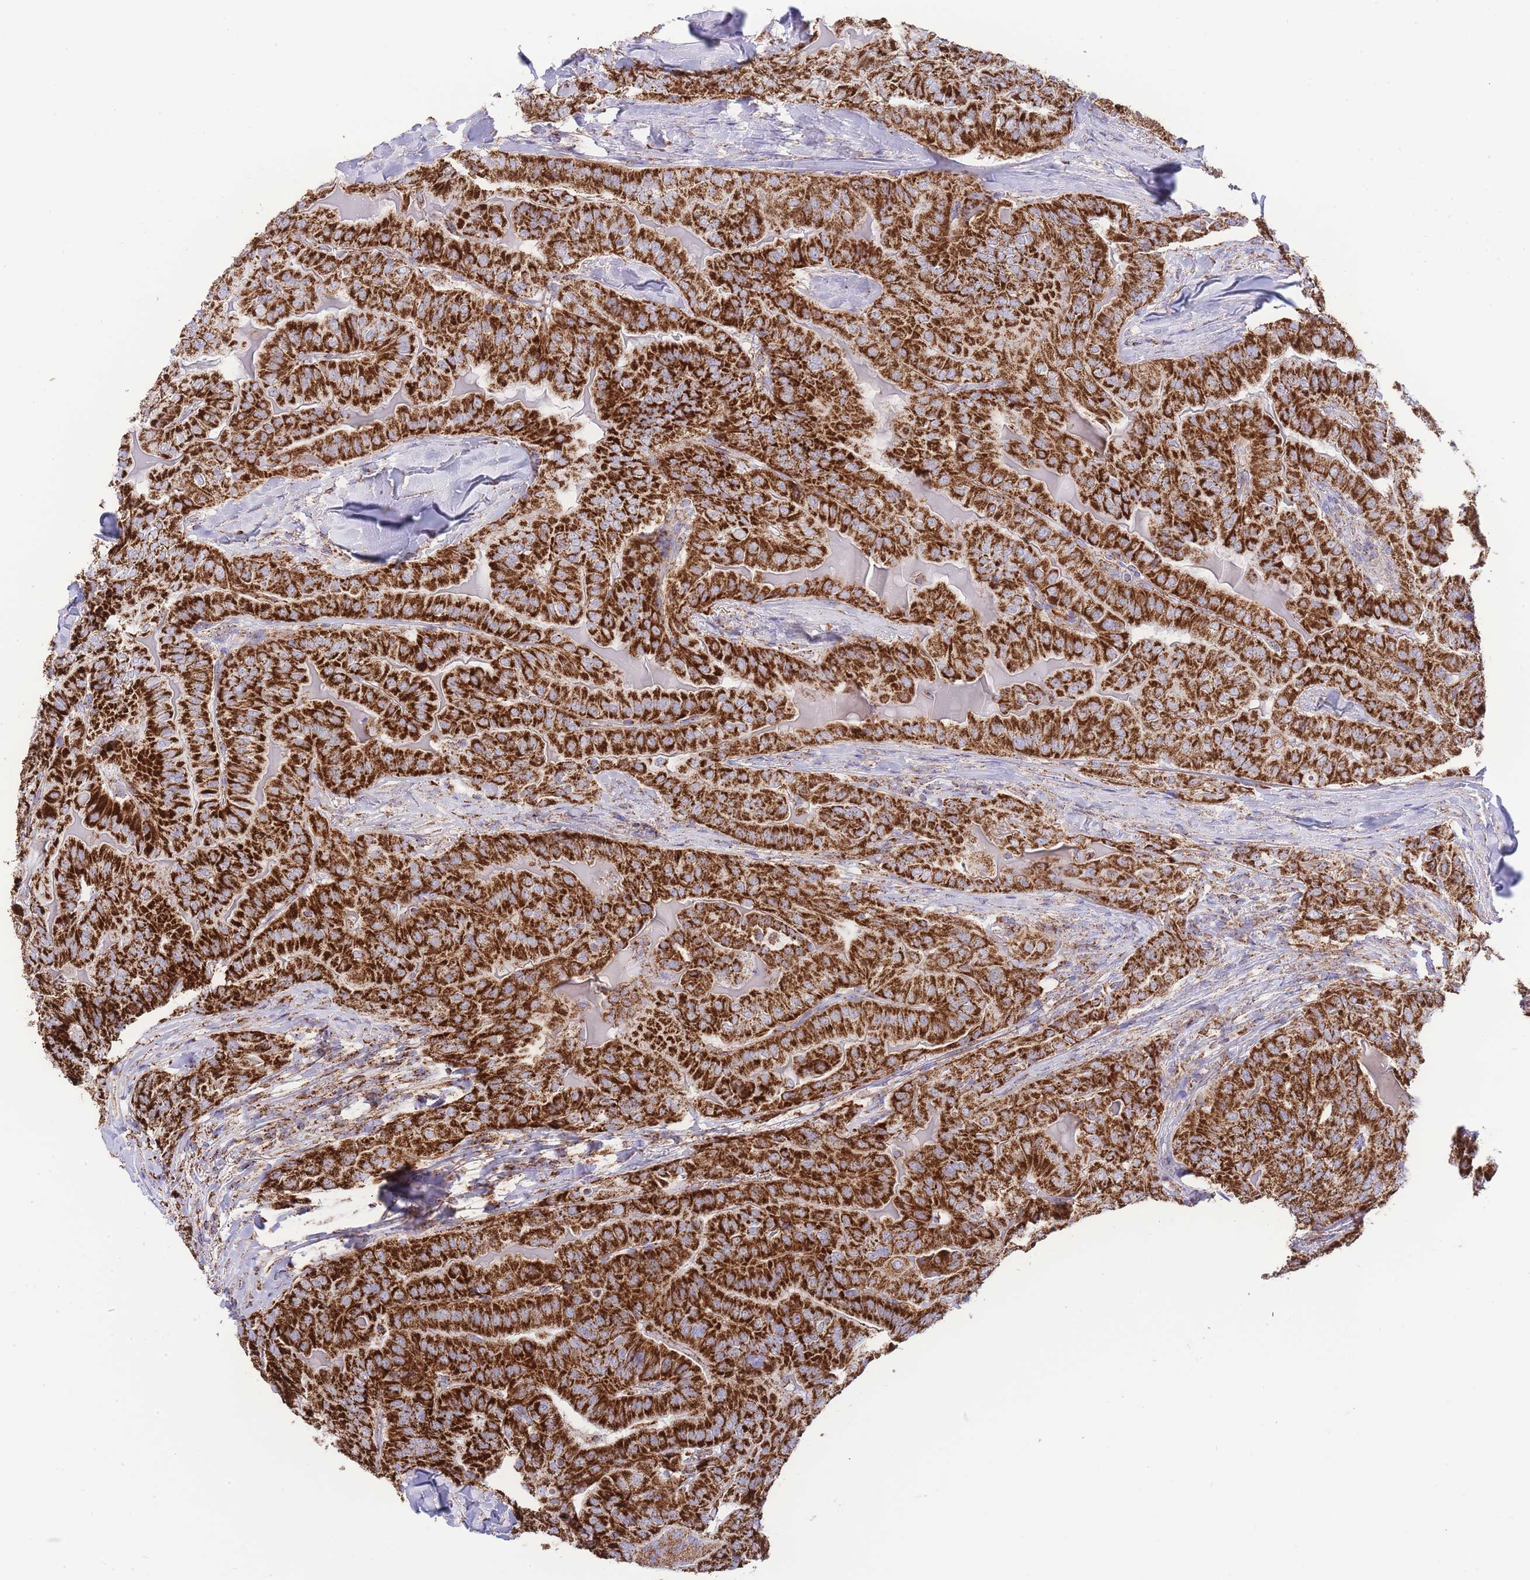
{"staining": {"intensity": "strong", "quantity": ">75%", "location": "cytoplasmic/membranous"}, "tissue": "thyroid cancer", "cell_type": "Tumor cells", "image_type": "cancer", "snomed": [{"axis": "morphology", "description": "Papillary adenocarcinoma, NOS"}, {"axis": "topography", "description": "Thyroid gland"}], "caption": "A histopathology image of human thyroid cancer (papillary adenocarcinoma) stained for a protein demonstrates strong cytoplasmic/membranous brown staining in tumor cells. (Stains: DAB (3,3'-diaminobenzidine) in brown, nuclei in blue, Microscopy: brightfield microscopy at high magnification).", "gene": "GSTM1", "patient": {"sex": "female", "age": 68}}